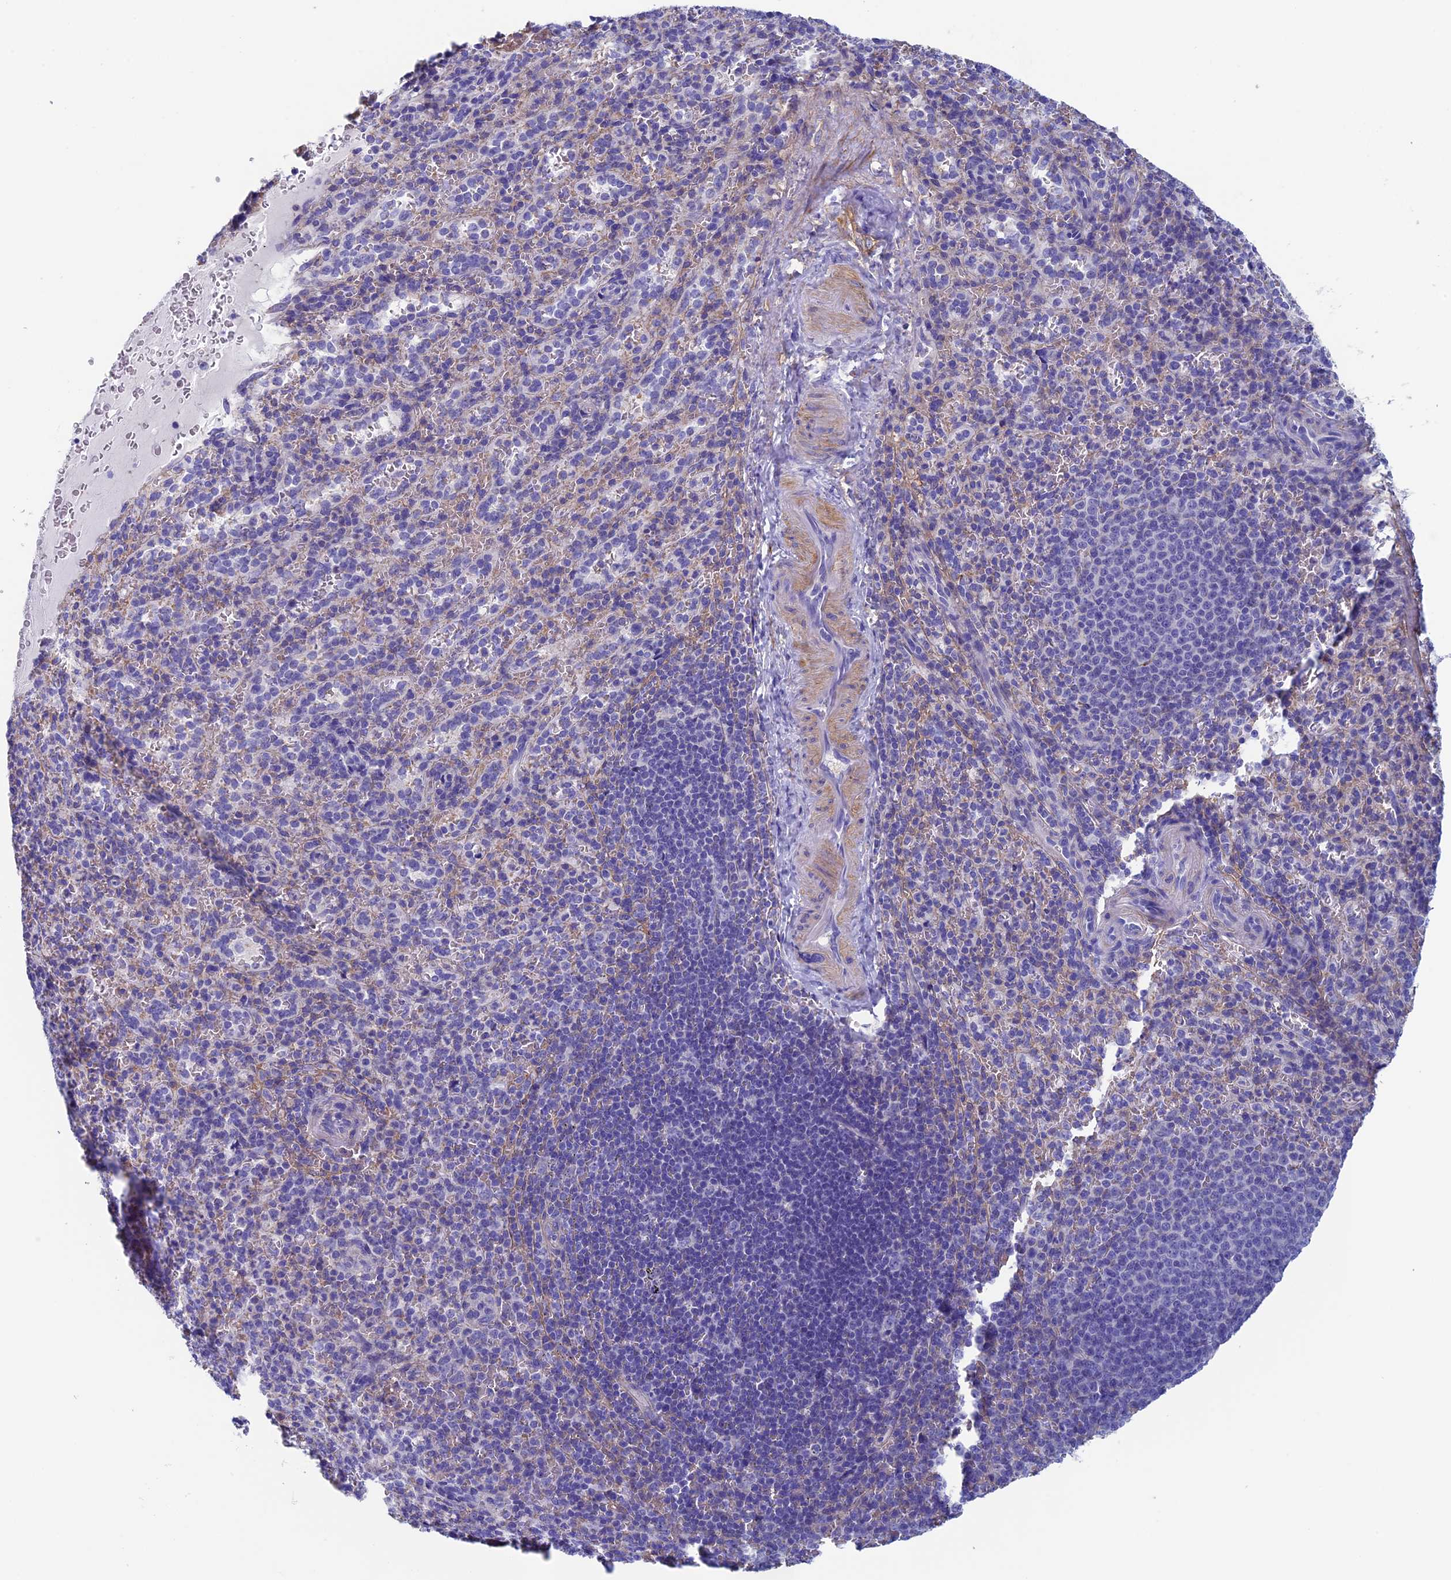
{"staining": {"intensity": "negative", "quantity": "none", "location": "none"}, "tissue": "spleen", "cell_type": "Cells in red pulp", "image_type": "normal", "snomed": [{"axis": "morphology", "description": "Normal tissue, NOS"}, {"axis": "topography", "description": "Spleen"}], "caption": "Immunohistochemical staining of benign human spleen exhibits no significant positivity in cells in red pulp.", "gene": "ADH7", "patient": {"sex": "female", "age": 21}}